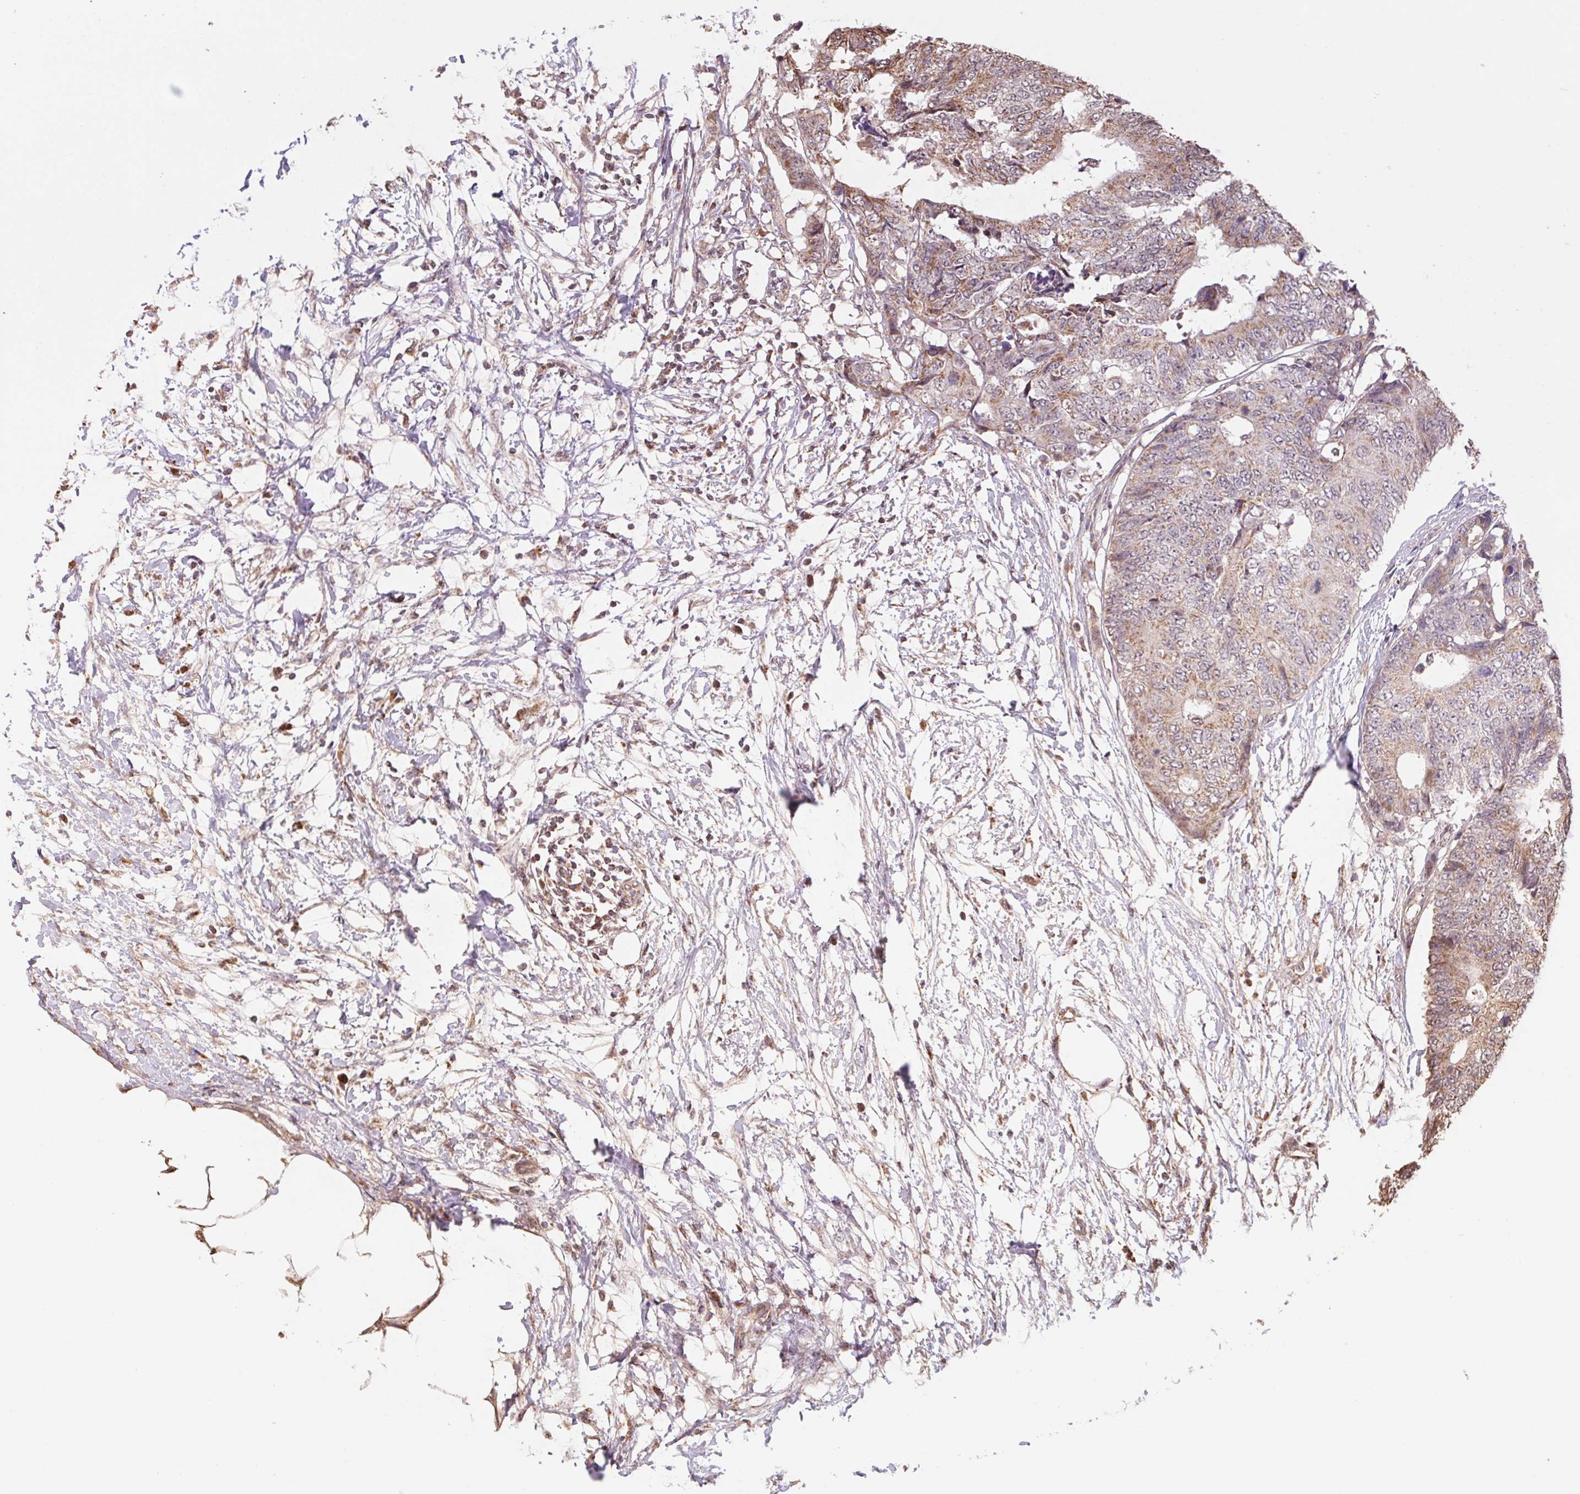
{"staining": {"intensity": "moderate", "quantity": "25%-75%", "location": "cytoplasmic/membranous"}, "tissue": "colorectal cancer", "cell_type": "Tumor cells", "image_type": "cancer", "snomed": [{"axis": "morphology", "description": "Adenocarcinoma, NOS"}, {"axis": "topography", "description": "Colon"}], "caption": "An image of colorectal cancer (adenocarcinoma) stained for a protein shows moderate cytoplasmic/membranous brown staining in tumor cells.", "gene": "PDHA1", "patient": {"sex": "female", "age": 48}}